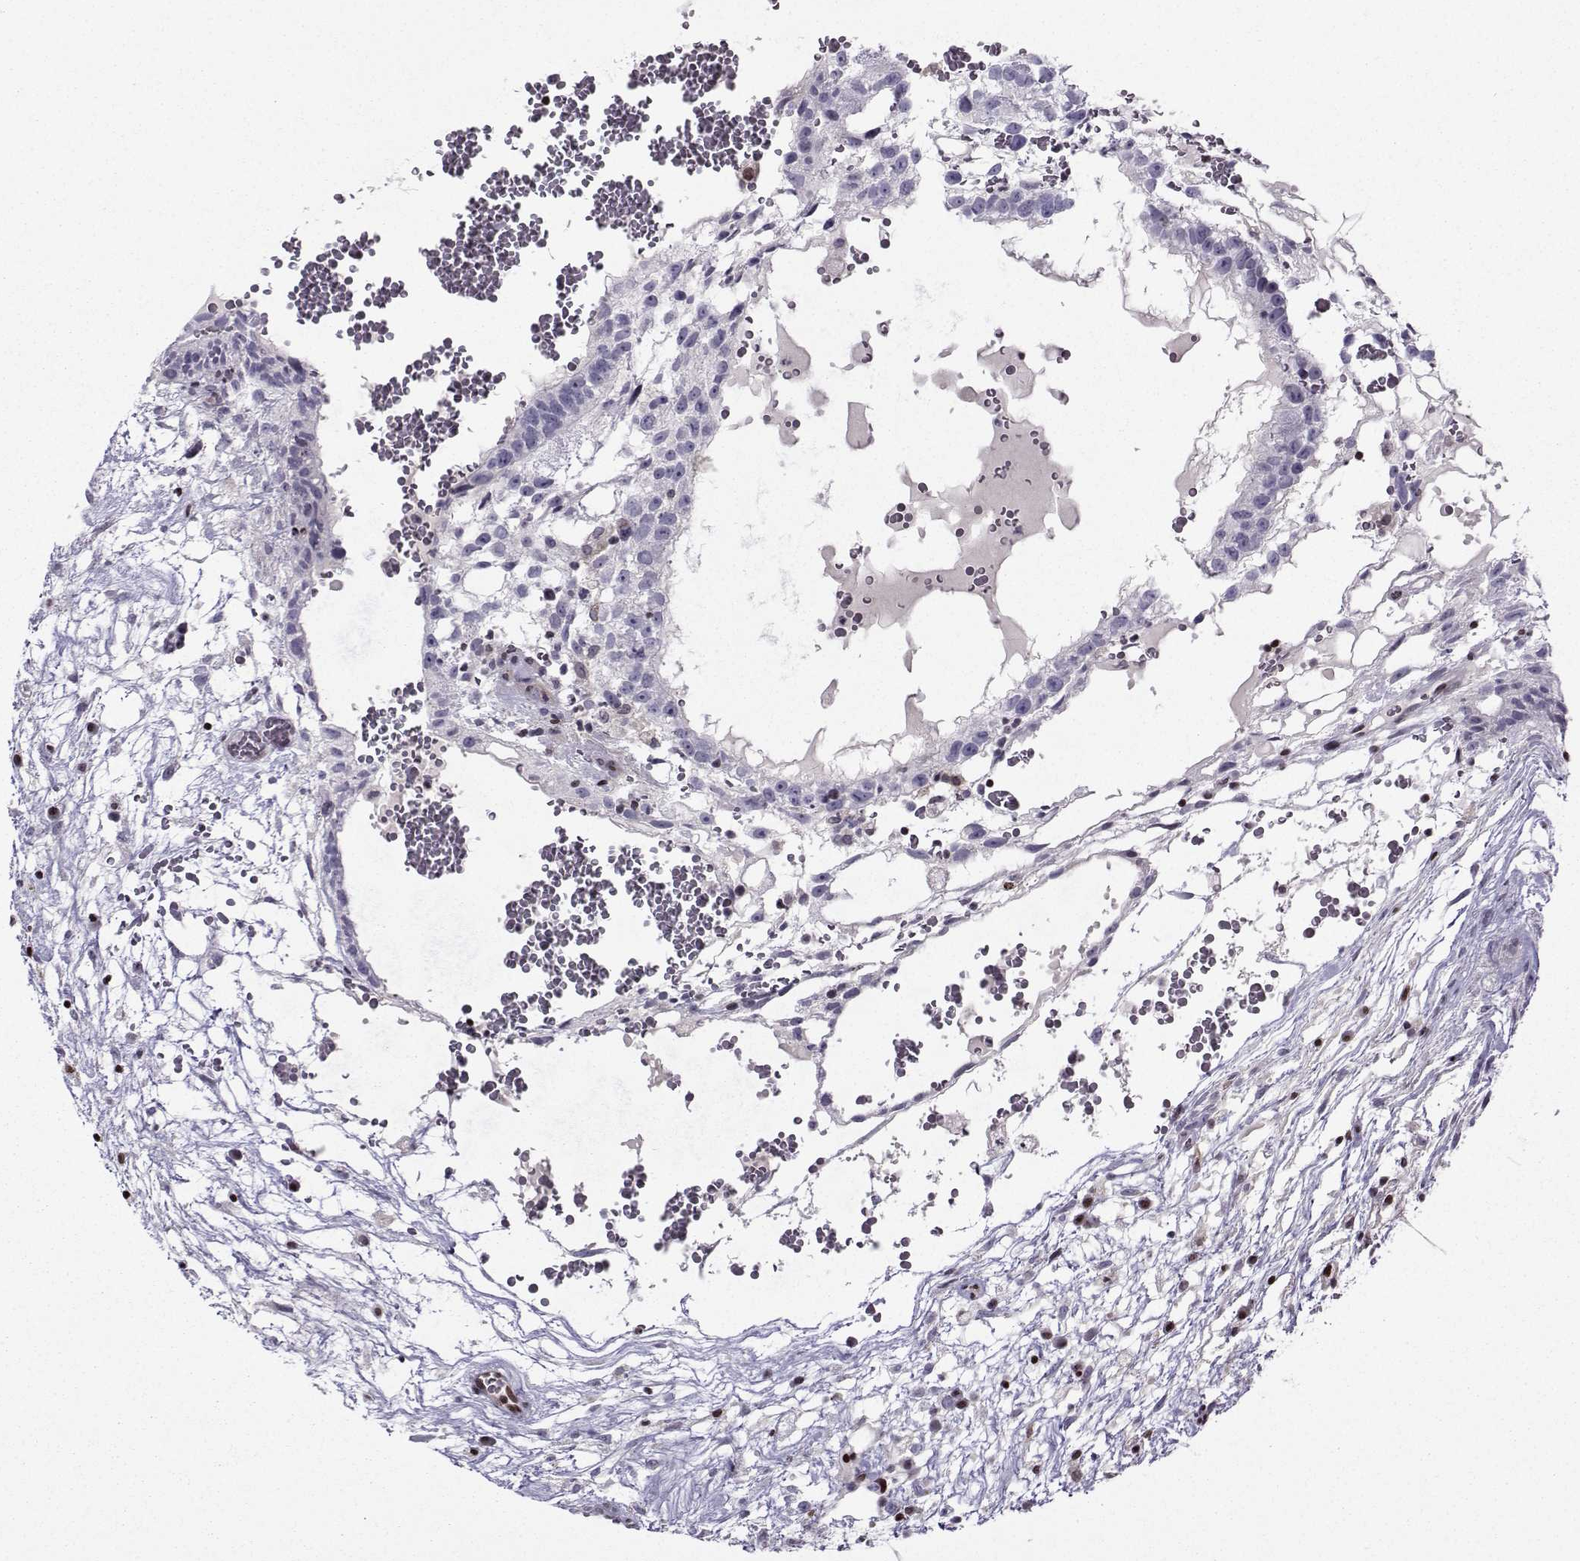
{"staining": {"intensity": "negative", "quantity": "none", "location": "none"}, "tissue": "testis cancer", "cell_type": "Tumor cells", "image_type": "cancer", "snomed": [{"axis": "morphology", "description": "Normal tissue, NOS"}, {"axis": "morphology", "description": "Carcinoma, Embryonal, NOS"}, {"axis": "topography", "description": "Testis"}], "caption": "High power microscopy histopathology image of an immunohistochemistry micrograph of testis embryonal carcinoma, revealing no significant positivity in tumor cells. (Brightfield microscopy of DAB immunohistochemistry at high magnification).", "gene": "ZNF19", "patient": {"sex": "male", "age": 32}}